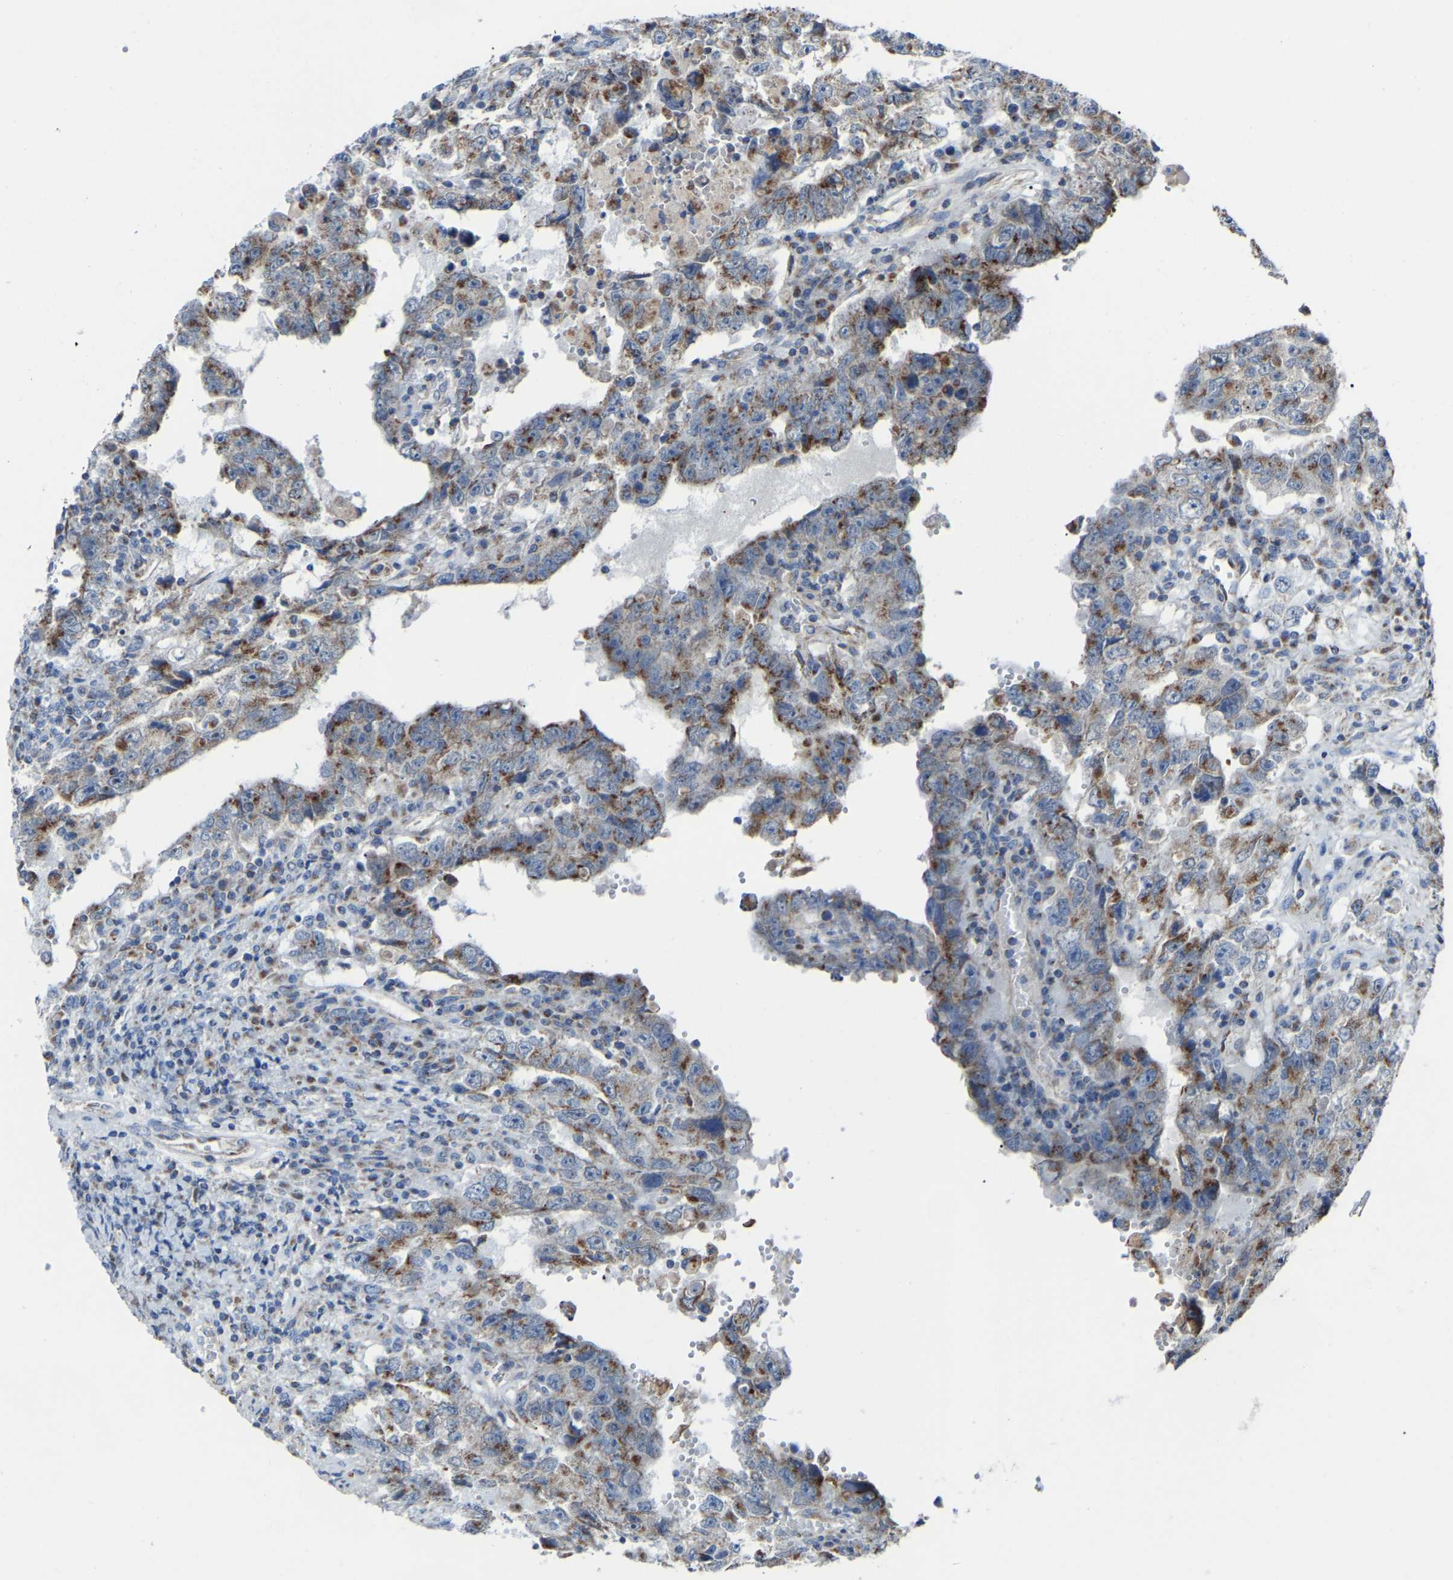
{"staining": {"intensity": "moderate", "quantity": "25%-75%", "location": "cytoplasmic/membranous"}, "tissue": "testis cancer", "cell_type": "Tumor cells", "image_type": "cancer", "snomed": [{"axis": "morphology", "description": "Carcinoma, Embryonal, NOS"}, {"axis": "topography", "description": "Testis"}], "caption": "A medium amount of moderate cytoplasmic/membranous staining is identified in approximately 25%-75% of tumor cells in embryonal carcinoma (testis) tissue.", "gene": "CANT1", "patient": {"sex": "male", "age": 26}}